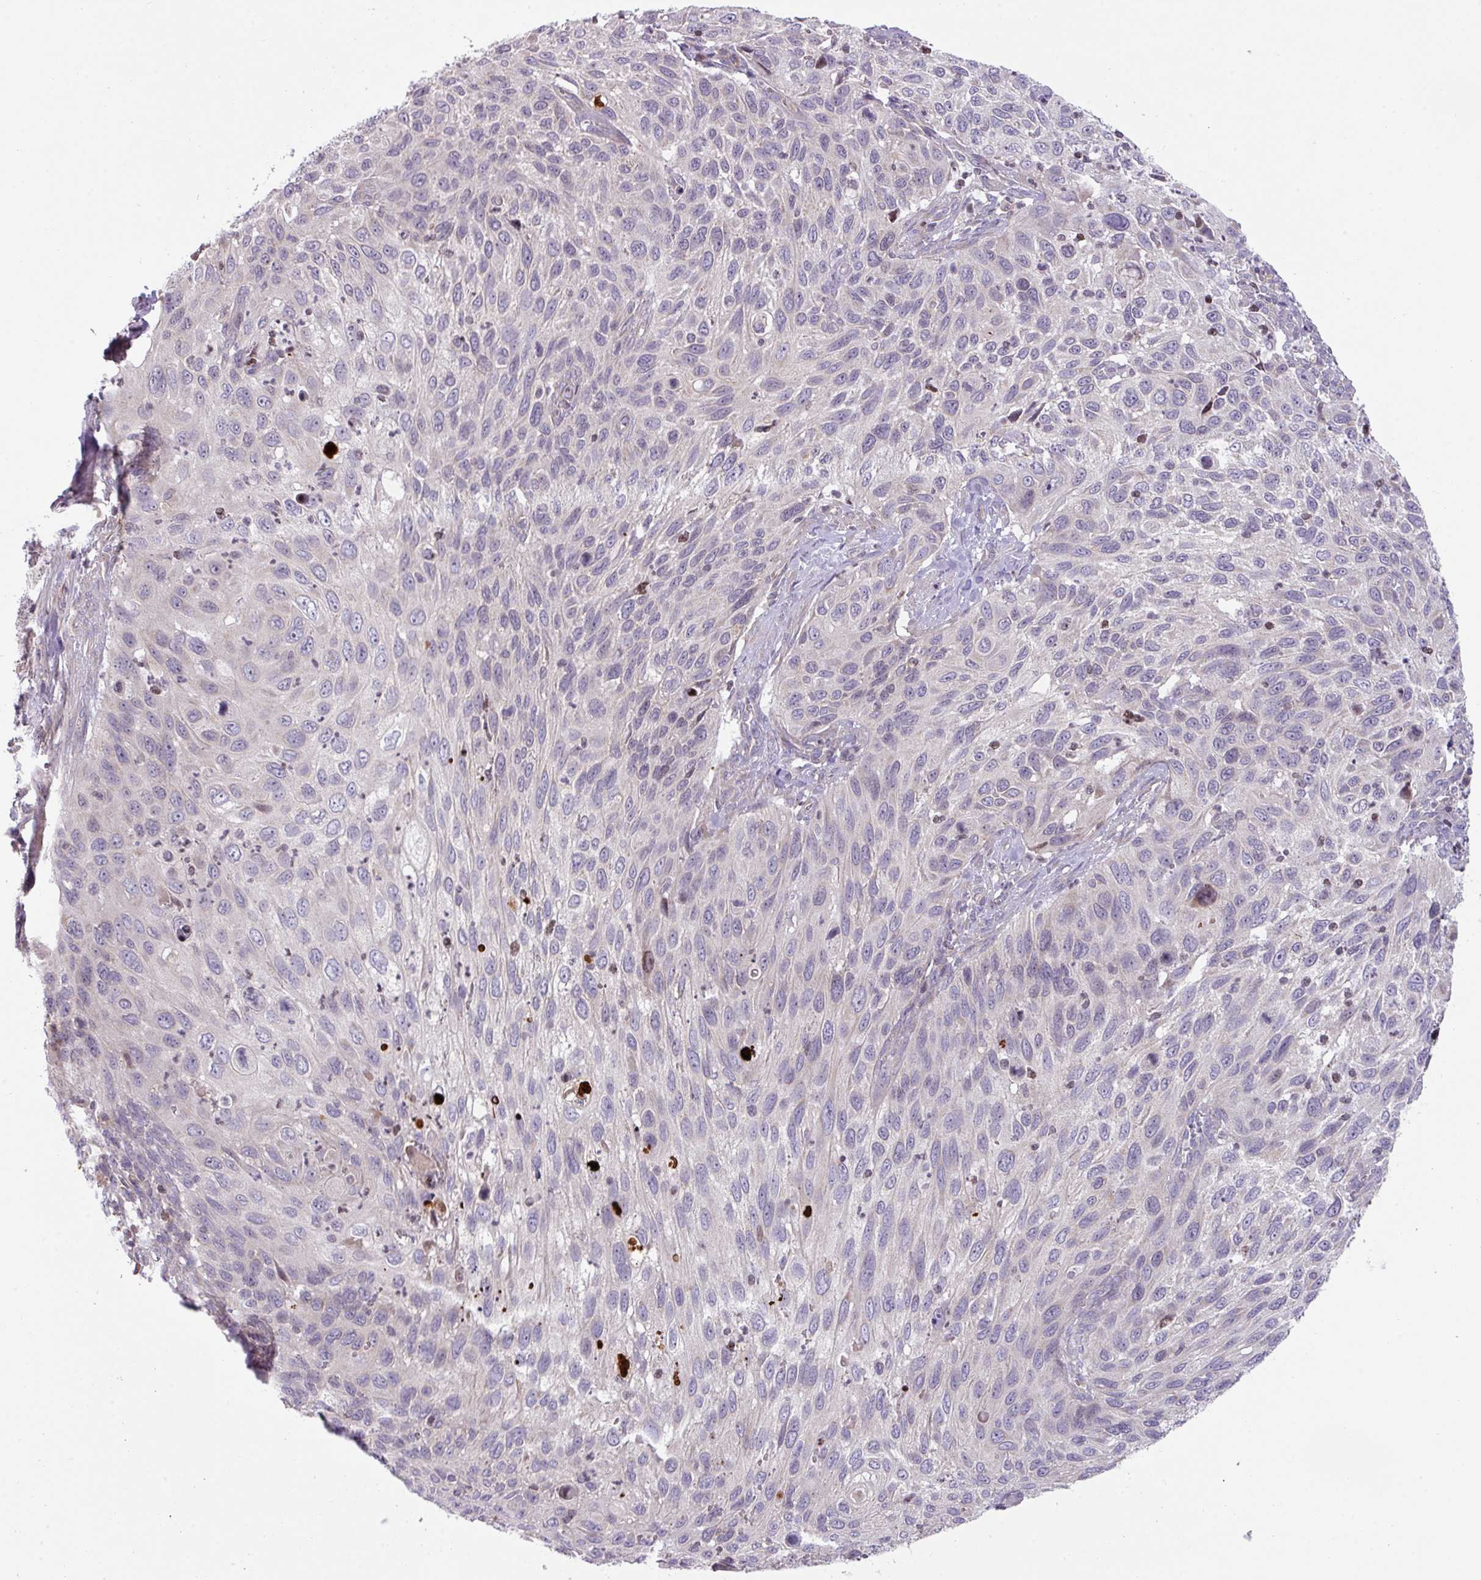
{"staining": {"intensity": "negative", "quantity": "none", "location": "none"}, "tissue": "cervical cancer", "cell_type": "Tumor cells", "image_type": "cancer", "snomed": [{"axis": "morphology", "description": "Squamous cell carcinoma, NOS"}, {"axis": "topography", "description": "Cervix"}], "caption": "Human cervical cancer stained for a protein using immunohistochemistry exhibits no staining in tumor cells.", "gene": "ZNF394", "patient": {"sex": "female", "age": 70}}